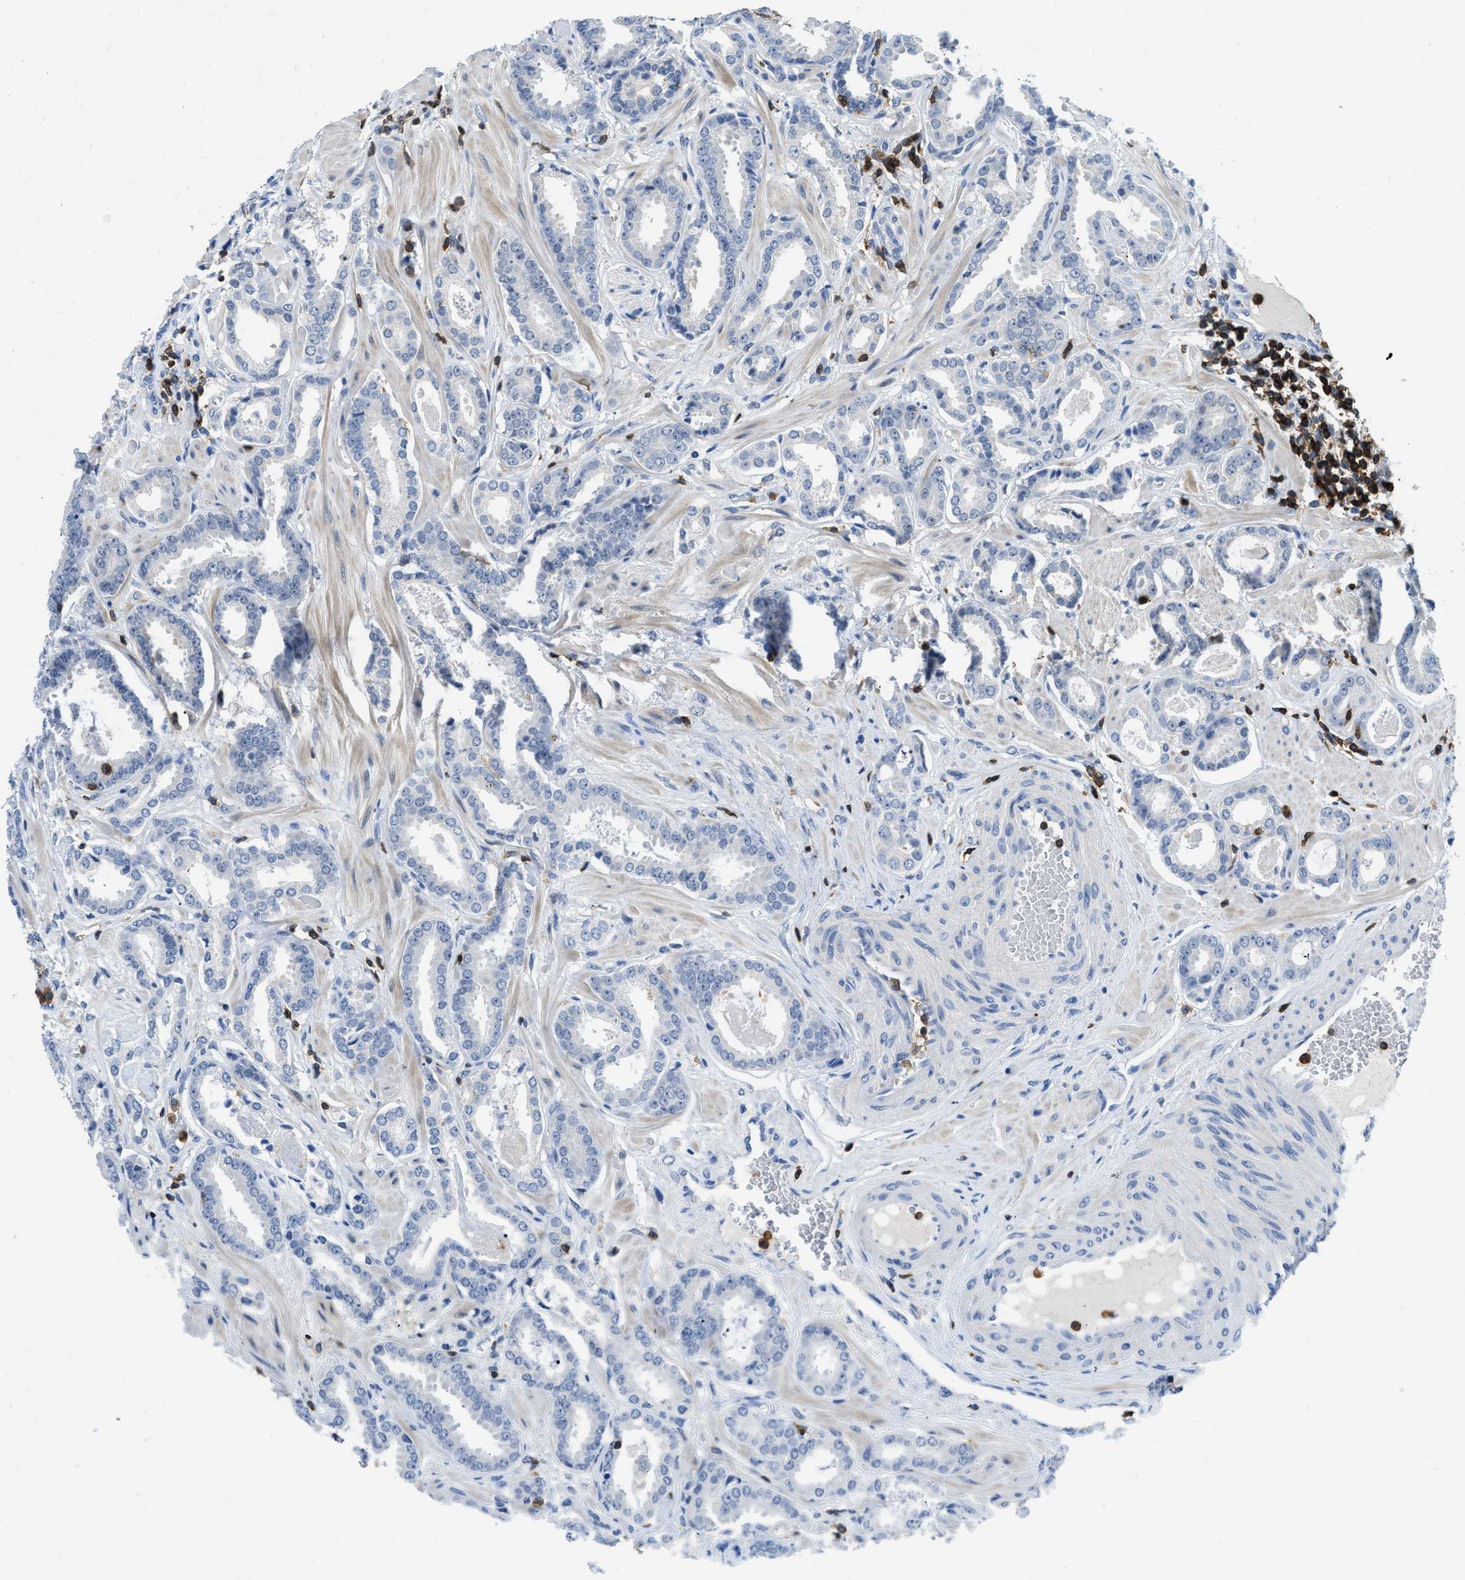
{"staining": {"intensity": "negative", "quantity": "none", "location": "none"}, "tissue": "prostate cancer", "cell_type": "Tumor cells", "image_type": "cancer", "snomed": [{"axis": "morphology", "description": "Adenocarcinoma, Low grade"}, {"axis": "topography", "description": "Prostate"}], "caption": "Histopathology image shows no protein staining in tumor cells of prostate adenocarcinoma (low-grade) tissue.", "gene": "FAM151A", "patient": {"sex": "male", "age": 53}}